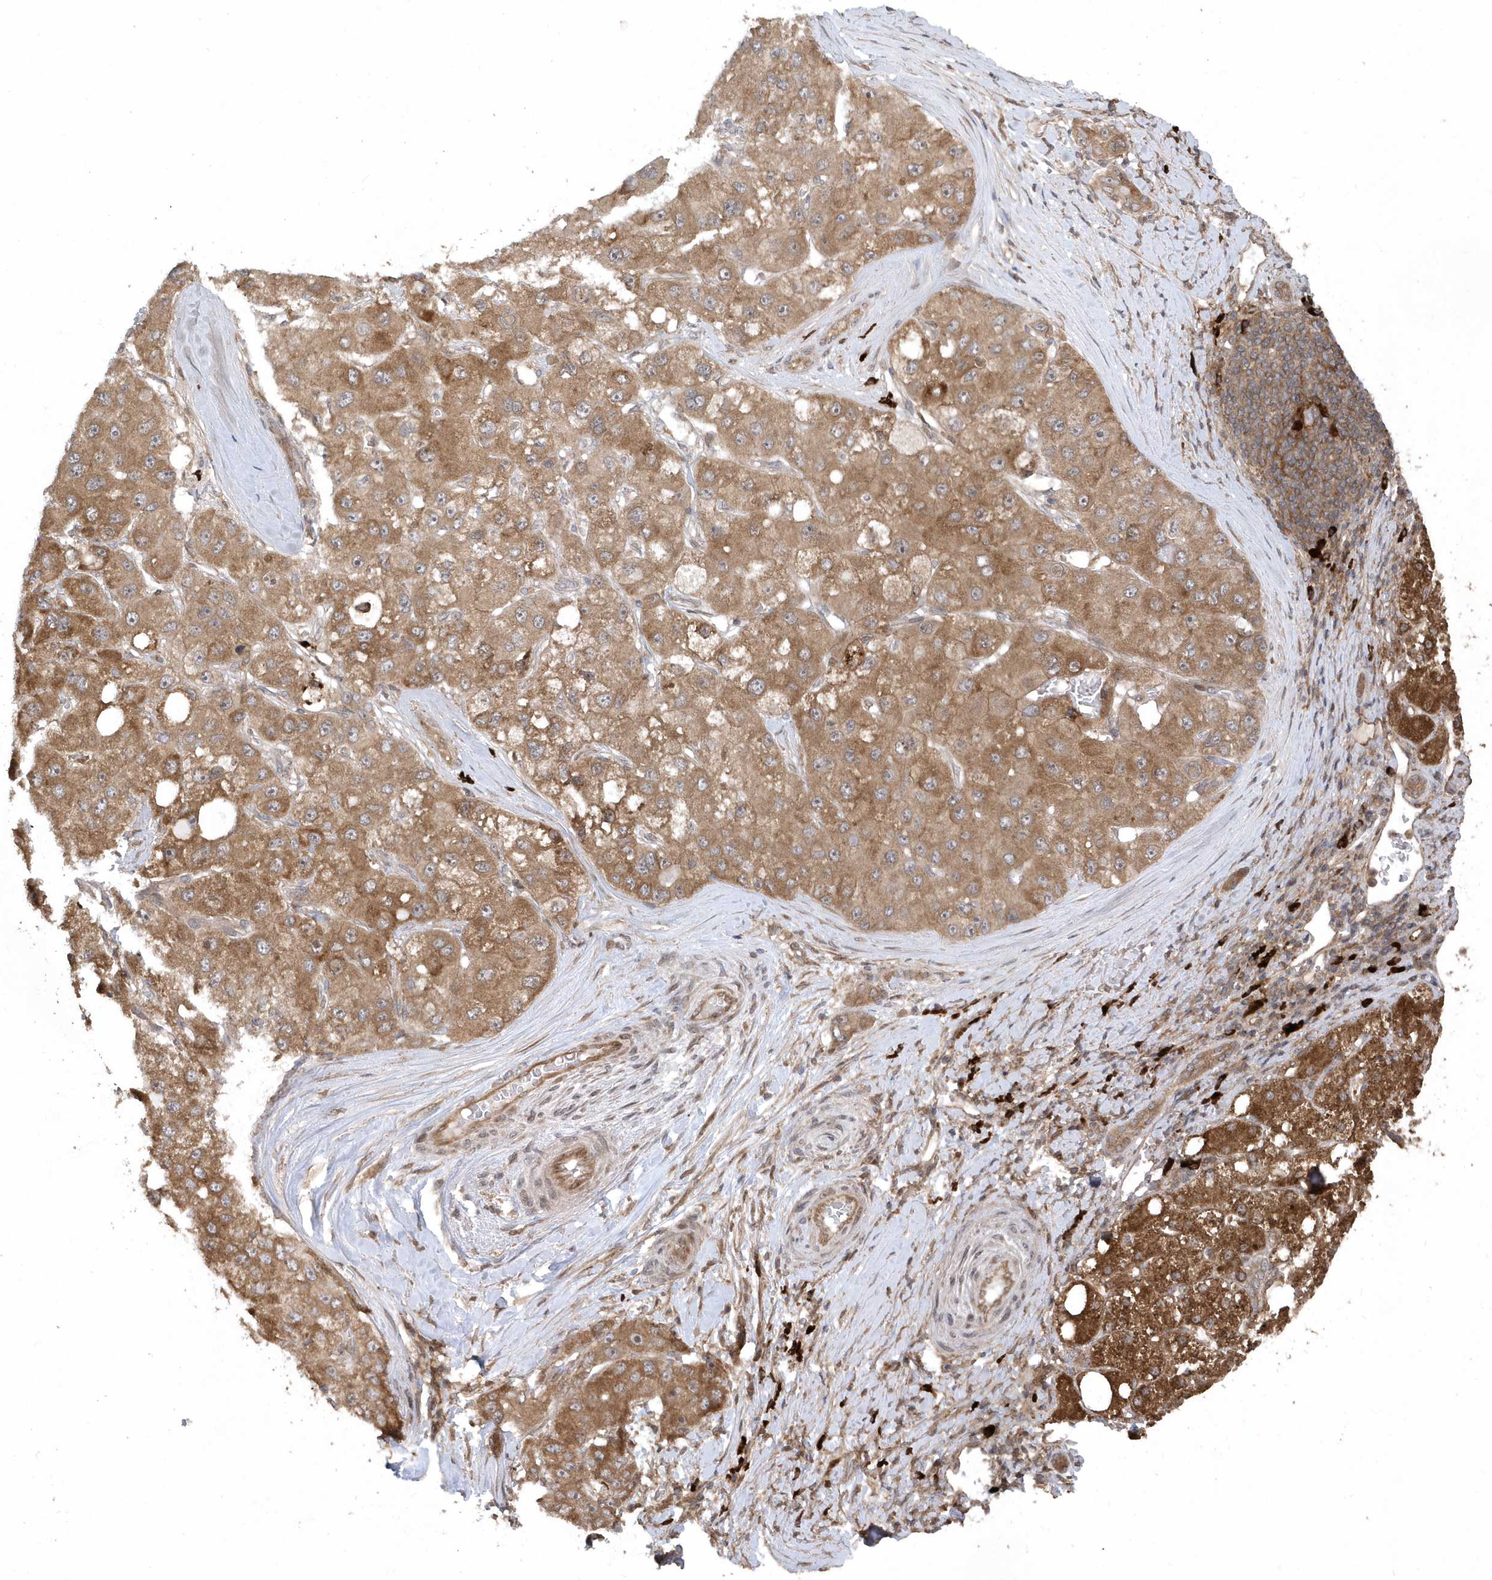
{"staining": {"intensity": "moderate", "quantity": ">75%", "location": "cytoplasmic/membranous"}, "tissue": "liver cancer", "cell_type": "Tumor cells", "image_type": "cancer", "snomed": [{"axis": "morphology", "description": "Carcinoma, Hepatocellular, NOS"}, {"axis": "topography", "description": "Liver"}], "caption": "Protein analysis of hepatocellular carcinoma (liver) tissue exhibits moderate cytoplasmic/membranous expression in approximately >75% of tumor cells. (brown staining indicates protein expression, while blue staining denotes nuclei).", "gene": "HERPUD1", "patient": {"sex": "male", "age": 80}}